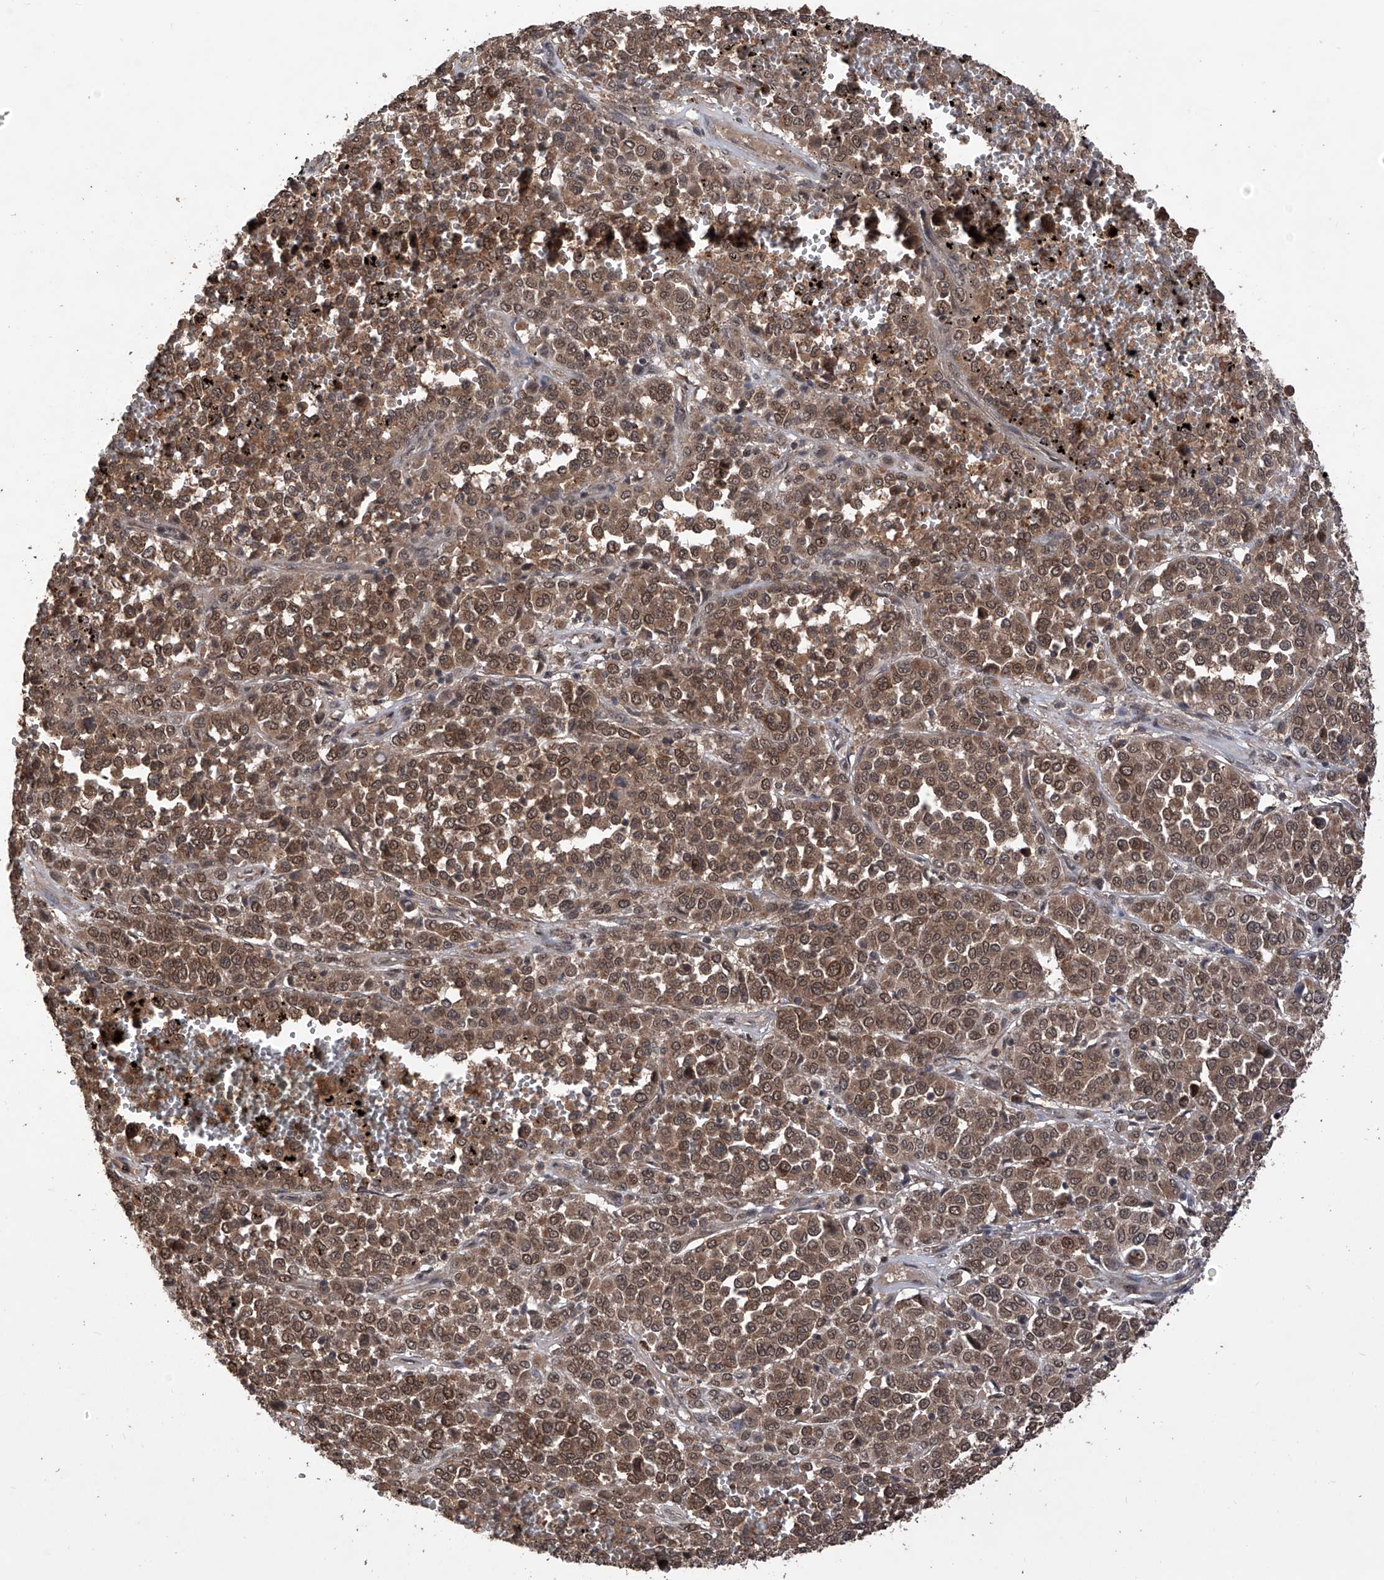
{"staining": {"intensity": "moderate", "quantity": ">75%", "location": "cytoplasmic/membranous,nuclear"}, "tissue": "melanoma", "cell_type": "Tumor cells", "image_type": "cancer", "snomed": [{"axis": "morphology", "description": "Malignant melanoma, Metastatic site"}, {"axis": "topography", "description": "Pancreas"}], "caption": "DAB (3,3'-diaminobenzidine) immunohistochemical staining of melanoma demonstrates moderate cytoplasmic/membranous and nuclear protein staining in approximately >75% of tumor cells.", "gene": "LYSMD4", "patient": {"sex": "female", "age": 30}}